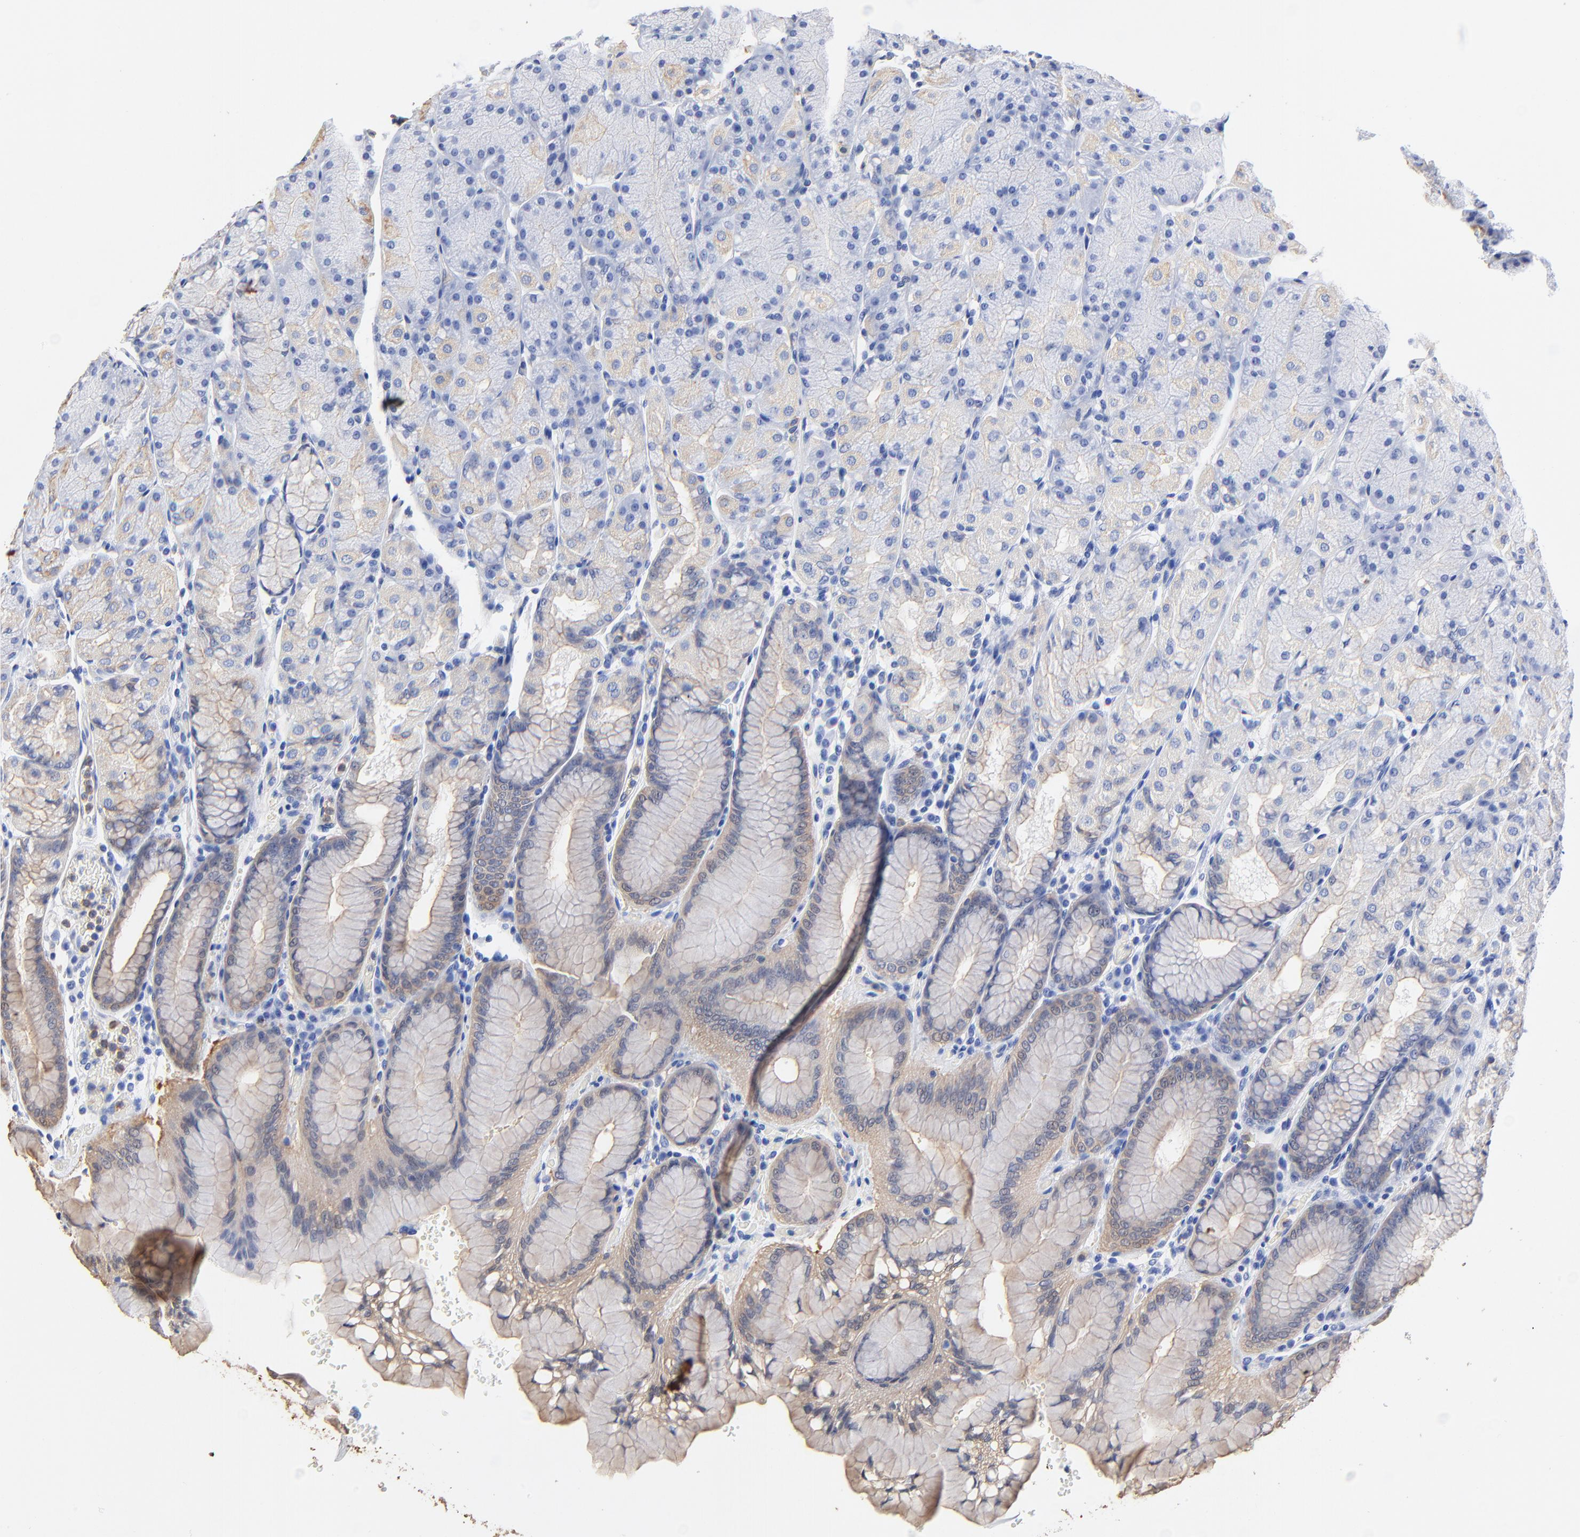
{"staining": {"intensity": "weak", "quantity": "<25%", "location": "cytoplasmic/membranous"}, "tissue": "stomach", "cell_type": "Glandular cells", "image_type": "normal", "snomed": [{"axis": "morphology", "description": "Normal tissue, NOS"}, {"axis": "topography", "description": "Stomach, upper"}, {"axis": "topography", "description": "Stomach"}], "caption": "High magnification brightfield microscopy of unremarkable stomach stained with DAB (3,3'-diaminobenzidine) (brown) and counterstained with hematoxylin (blue): glandular cells show no significant expression. Brightfield microscopy of IHC stained with DAB (3,3'-diaminobenzidine) (brown) and hematoxylin (blue), captured at high magnification.", "gene": "TAGLN2", "patient": {"sex": "male", "age": 76}}